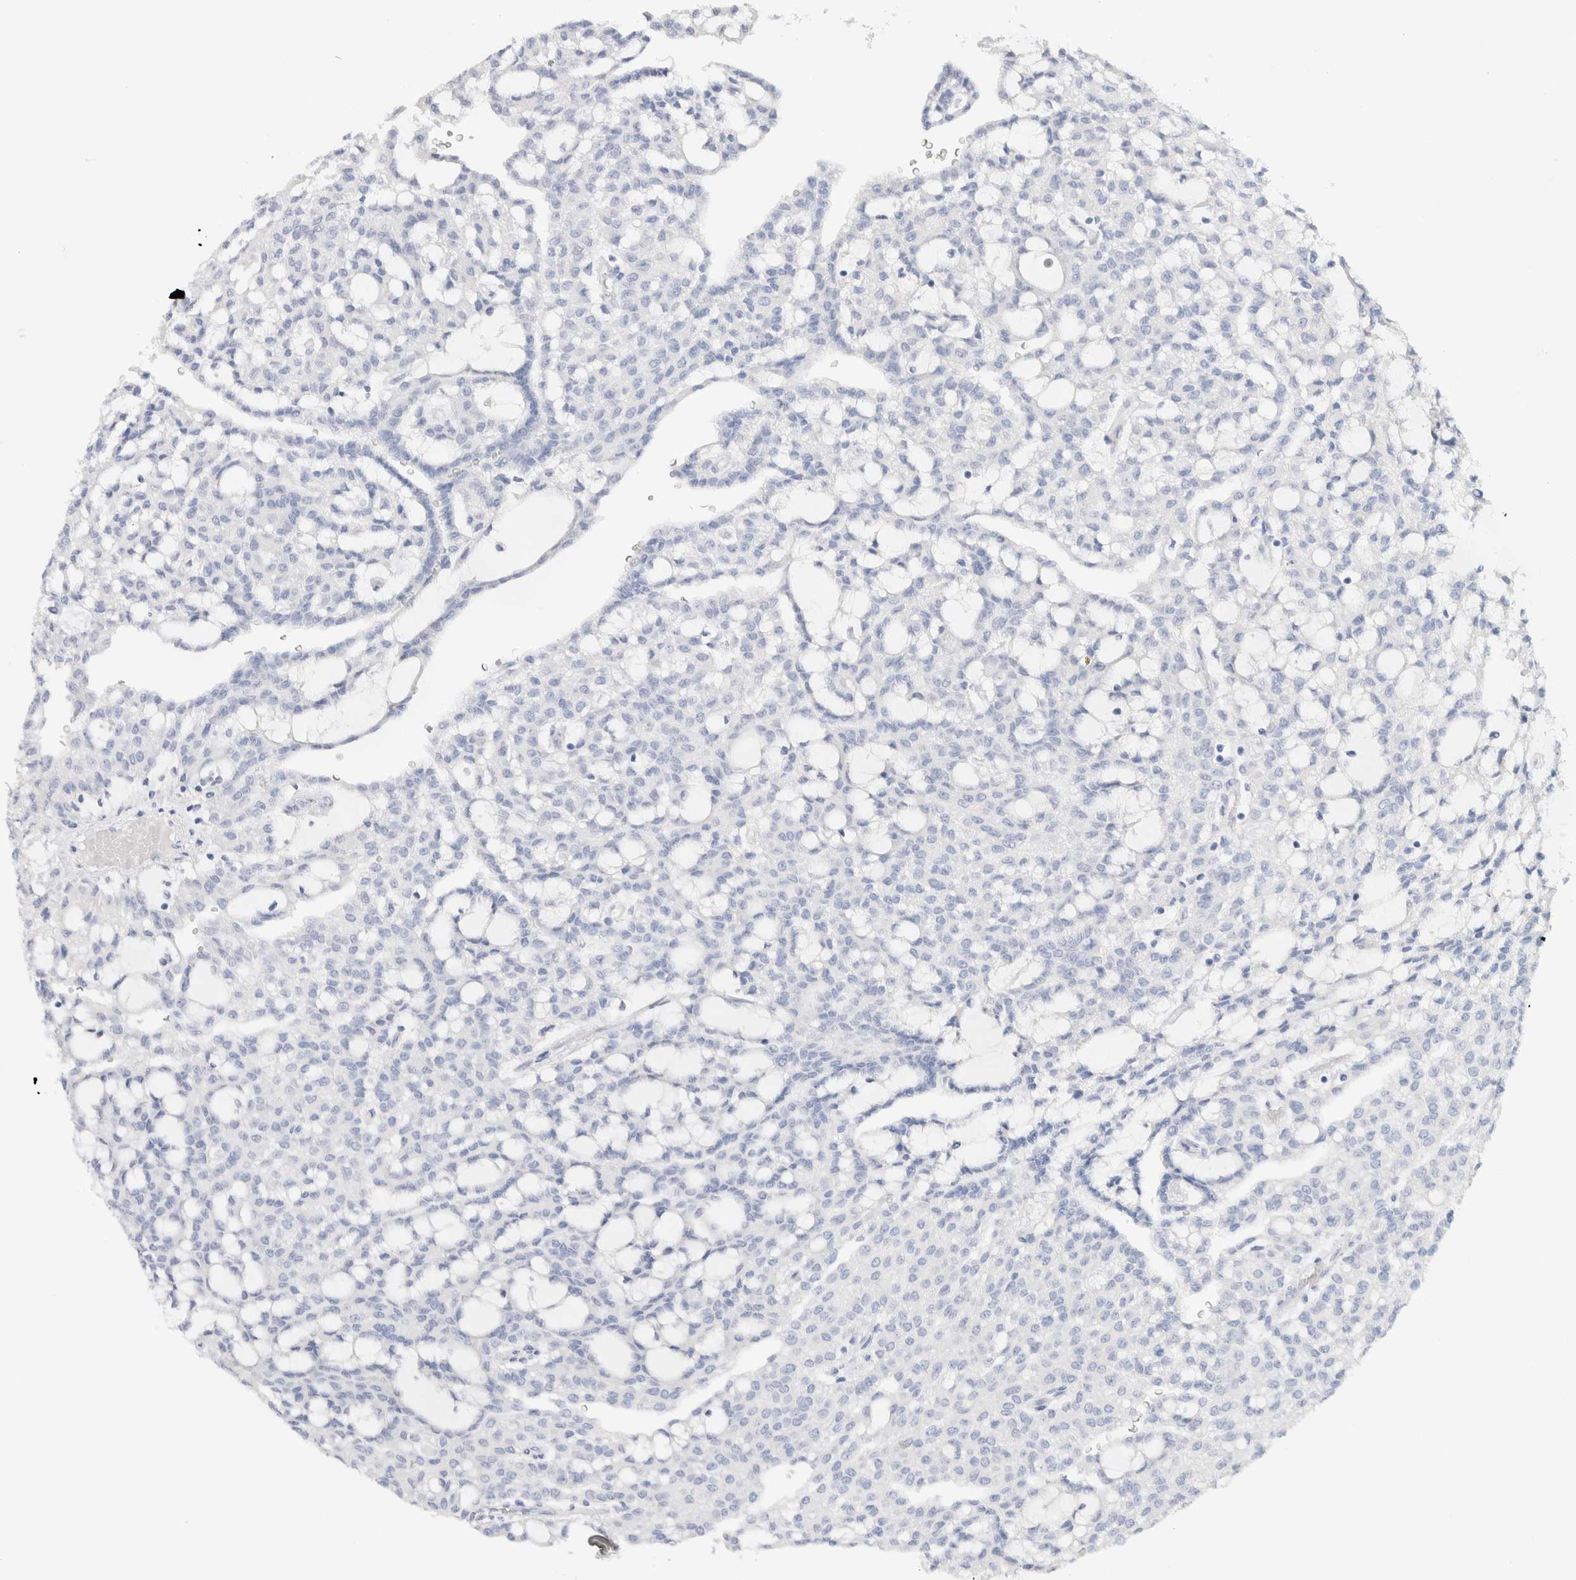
{"staining": {"intensity": "negative", "quantity": "none", "location": "none"}, "tissue": "renal cancer", "cell_type": "Tumor cells", "image_type": "cancer", "snomed": [{"axis": "morphology", "description": "Adenocarcinoma, NOS"}, {"axis": "topography", "description": "Kidney"}], "caption": "Photomicrograph shows no significant protein positivity in tumor cells of adenocarcinoma (renal).", "gene": "GADD45G", "patient": {"sex": "male", "age": 63}}